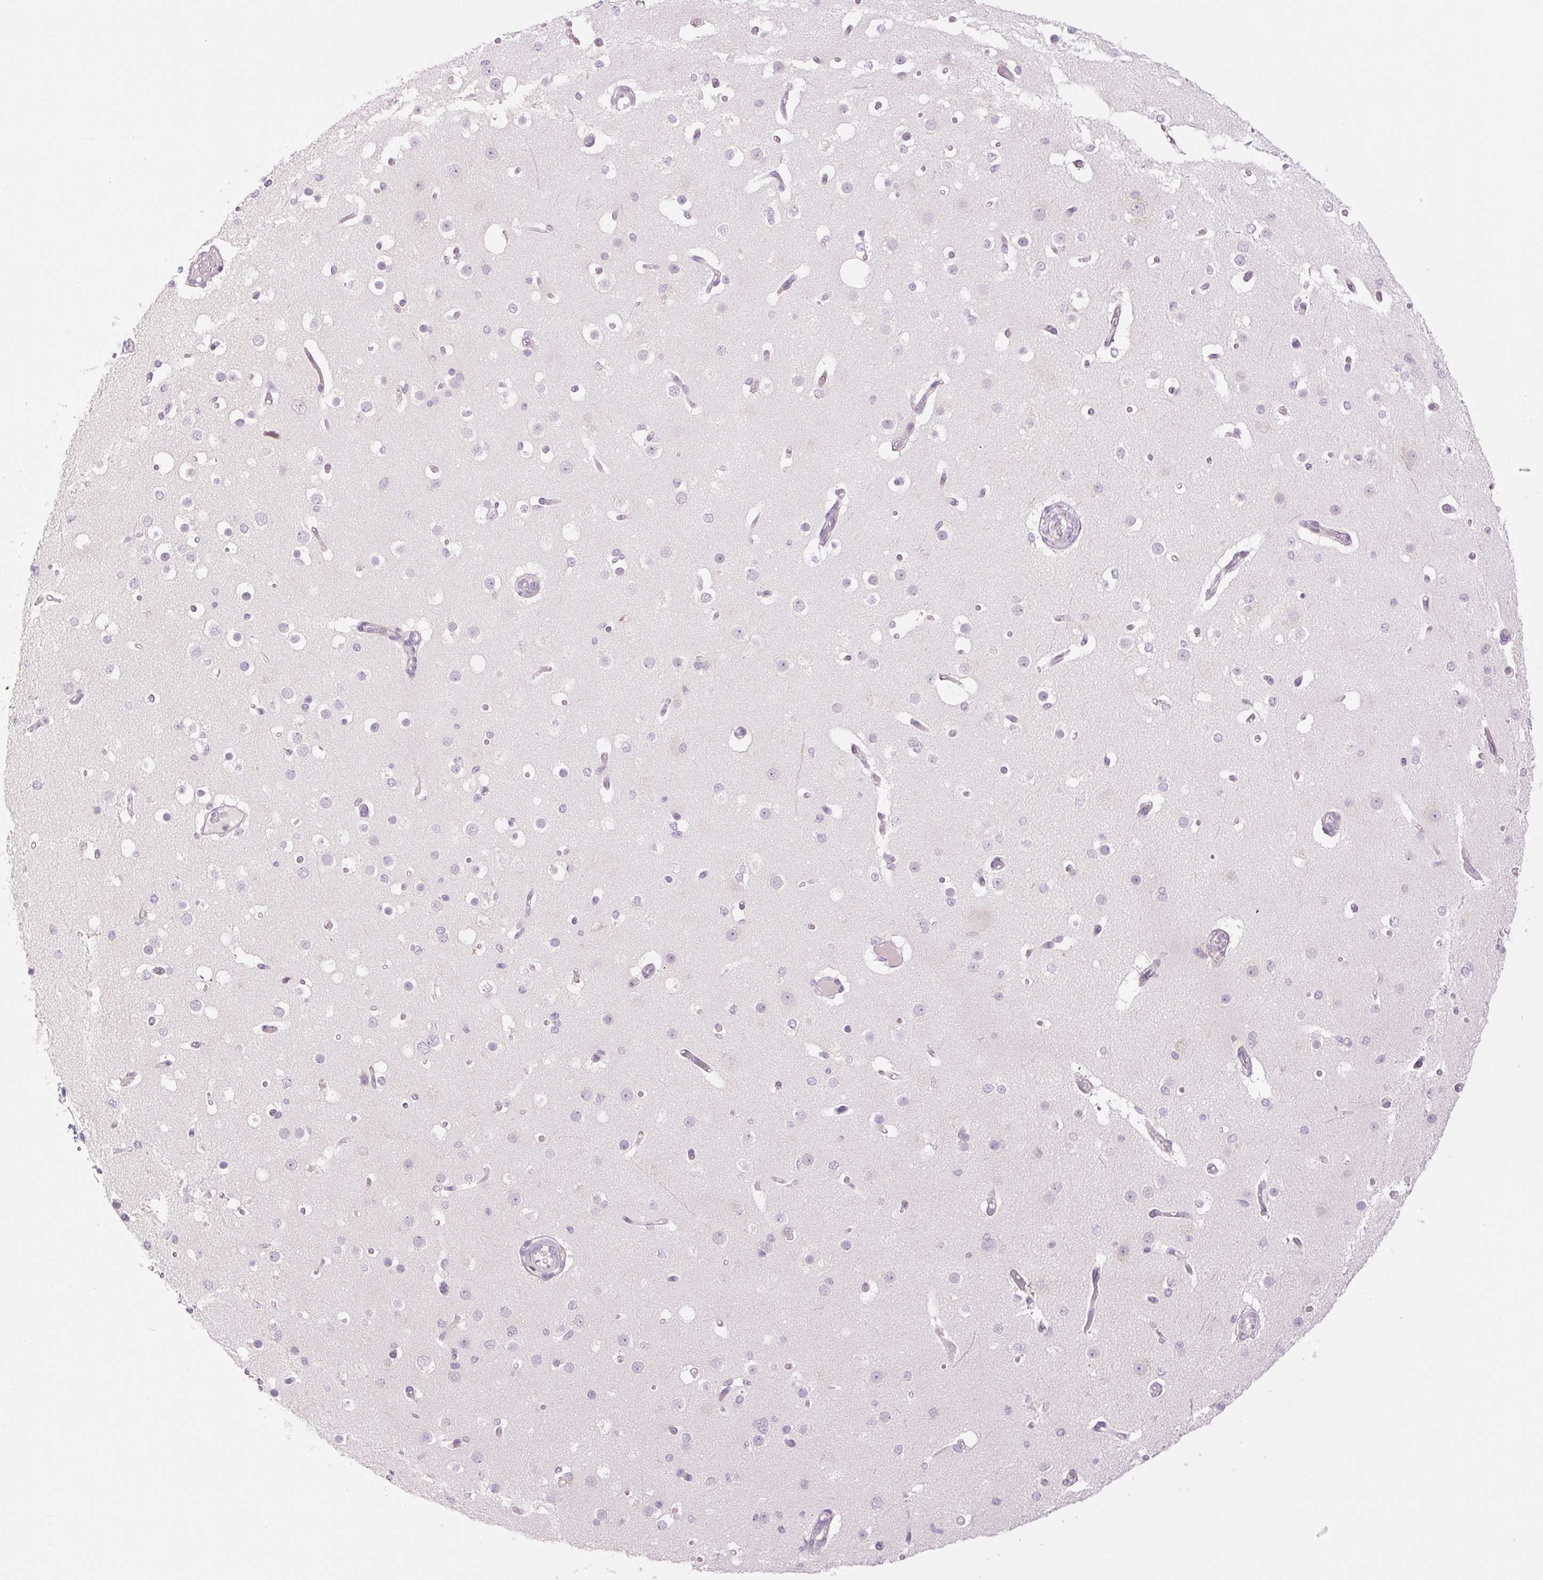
{"staining": {"intensity": "weak", "quantity": "25%-75%", "location": "cytoplasmic/membranous"}, "tissue": "cerebral cortex", "cell_type": "Endothelial cells", "image_type": "normal", "snomed": [{"axis": "morphology", "description": "Normal tissue, NOS"}, {"axis": "morphology", "description": "Inflammation, NOS"}, {"axis": "topography", "description": "Cerebral cortex"}], "caption": "Cerebral cortex stained with DAB immunohistochemistry (IHC) displays low levels of weak cytoplasmic/membranous expression in approximately 25%-75% of endothelial cells.", "gene": "COL5A1", "patient": {"sex": "male", "age": 6}}